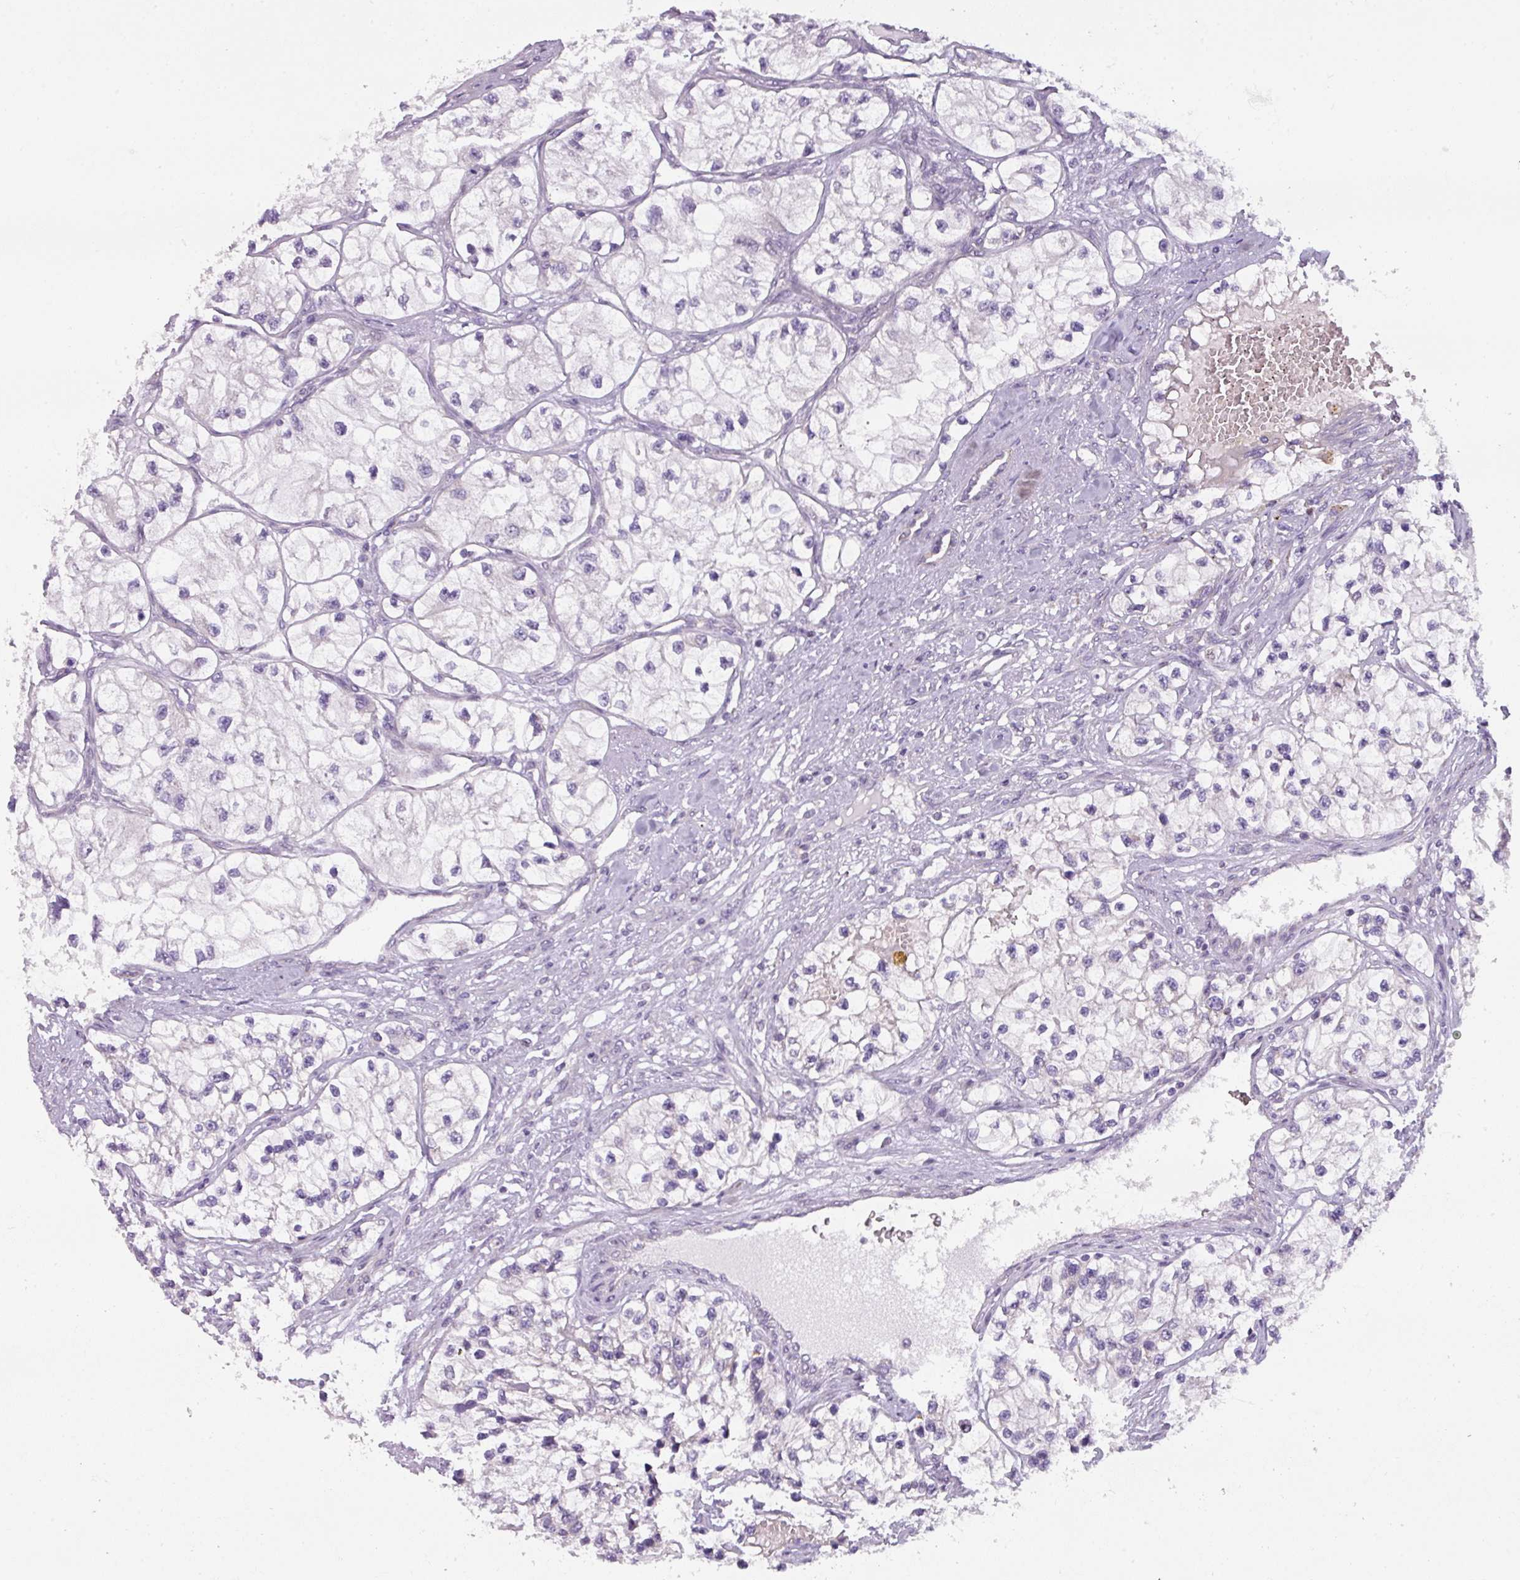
{"staining": {"intensity": "negative", "quantity": "none", "location": "none"}, "tissue": "renal cancer", "cell_type": "Tumor cells", "image_type": "cancer", "snomed": [{"axis": "morphology", "description": "Adenocarcinoma, NOS"}, {"axis": "topography", "description": "Kidney"}], "caption": "This histopathology image is of renal cancer stained with immunohistochemistry to label a protein in brown with the nuclei are counter-stained blue. There is no staining in tumor cells.", "gene": "C2orf68", "patient": {"sex": "female", "age": 57}}